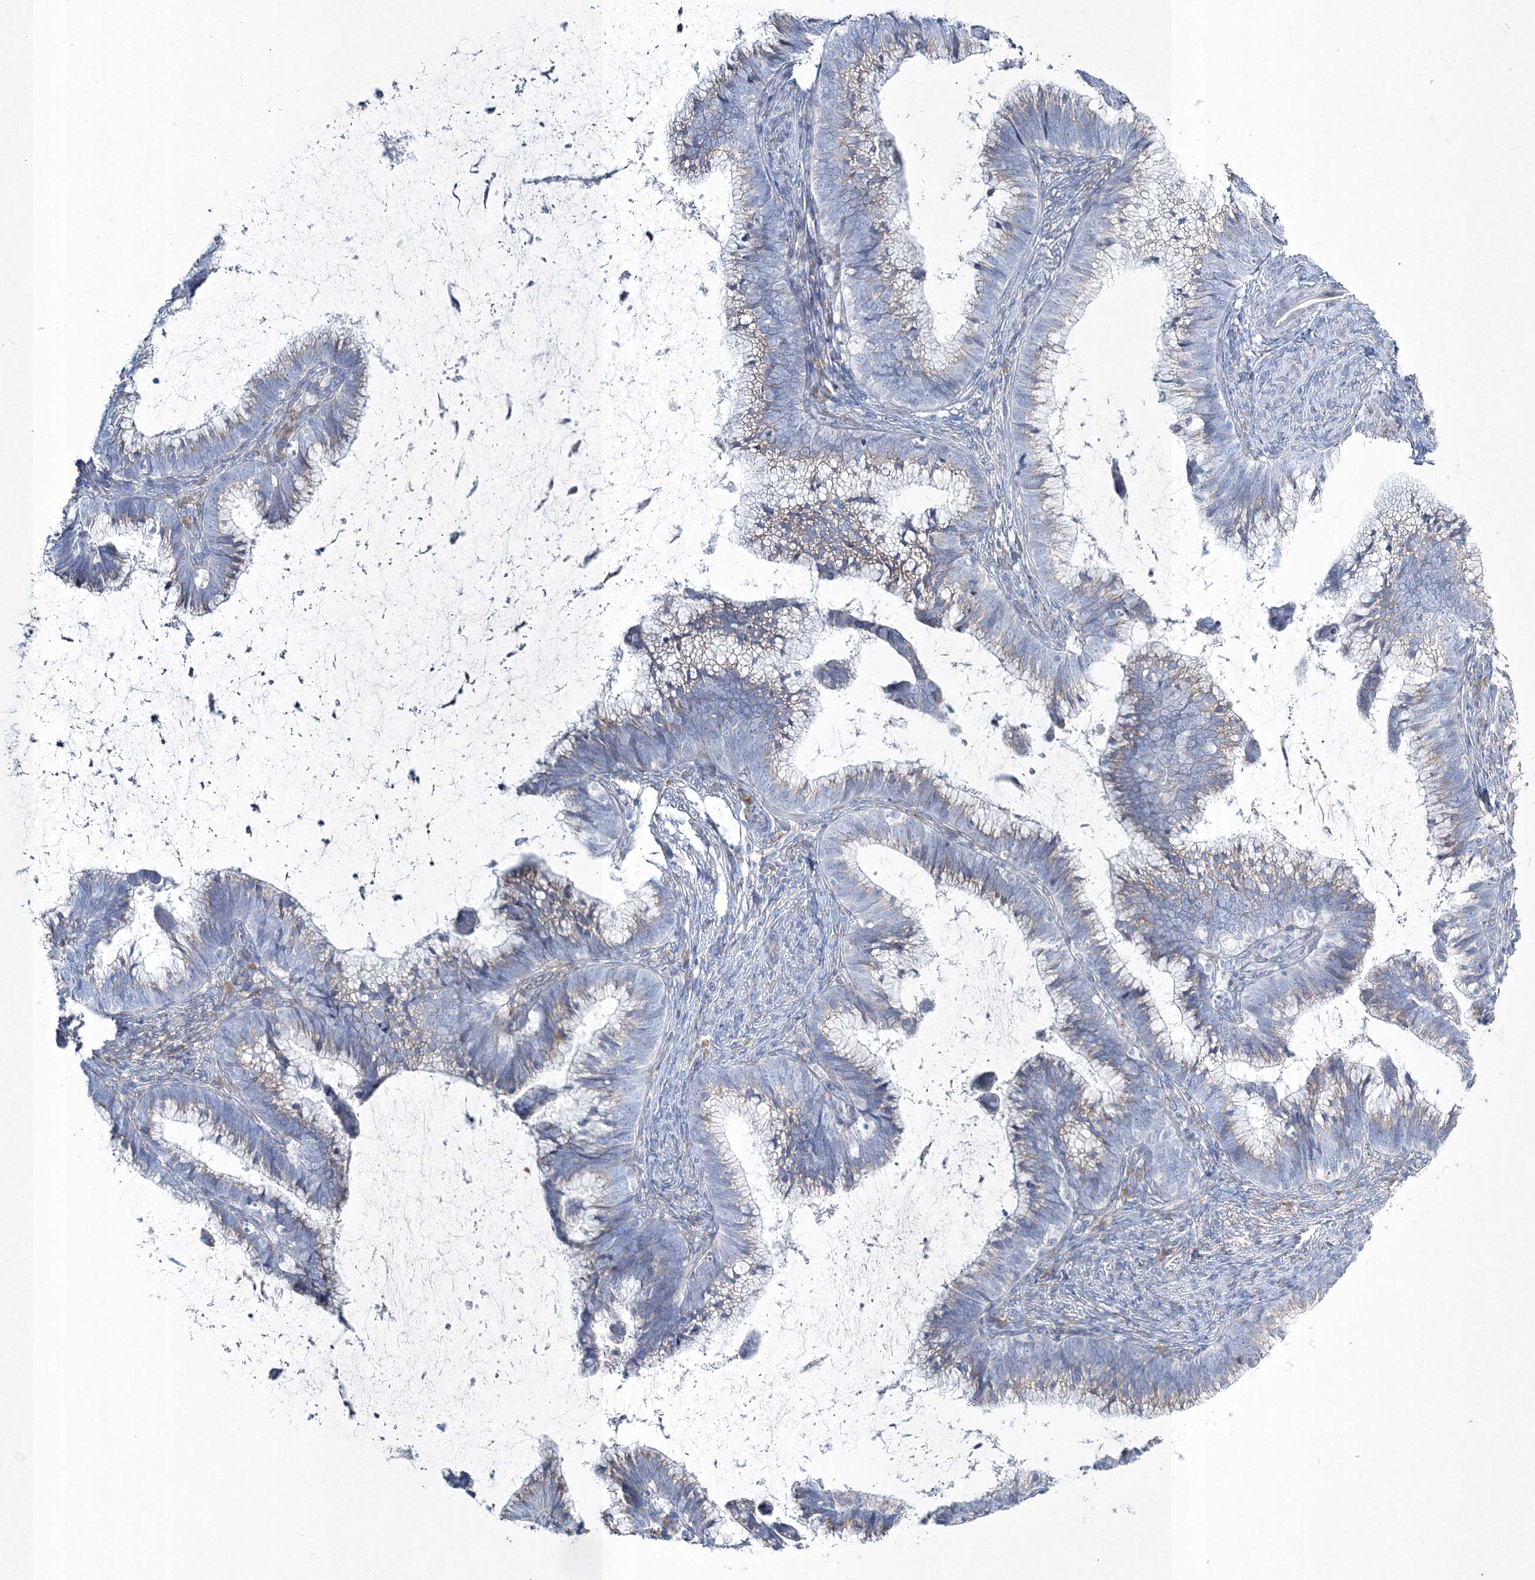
{"staining": {"intensity": "weak", "quantity": "25%-75%", "location": "cytoplasmic/membranous"}, "tissue": "cervical cancer", "cell_type": "Tumor cells", "image_type": "cancer", "snomed": [{"axis": "morphology", "description": "Adenocarcinoma, NOS"}, {"axis": "topography", "description": "Cervix"}], "caption": "Adenocarcinoma (cervical) was stained to show a protein in brown. There is low levels of weak cytoplasmic/membranous expression in approximately 25%-75% of tumor cells.", "gene": "RCN1", "patient": {"sex": "female", "age": 36}}